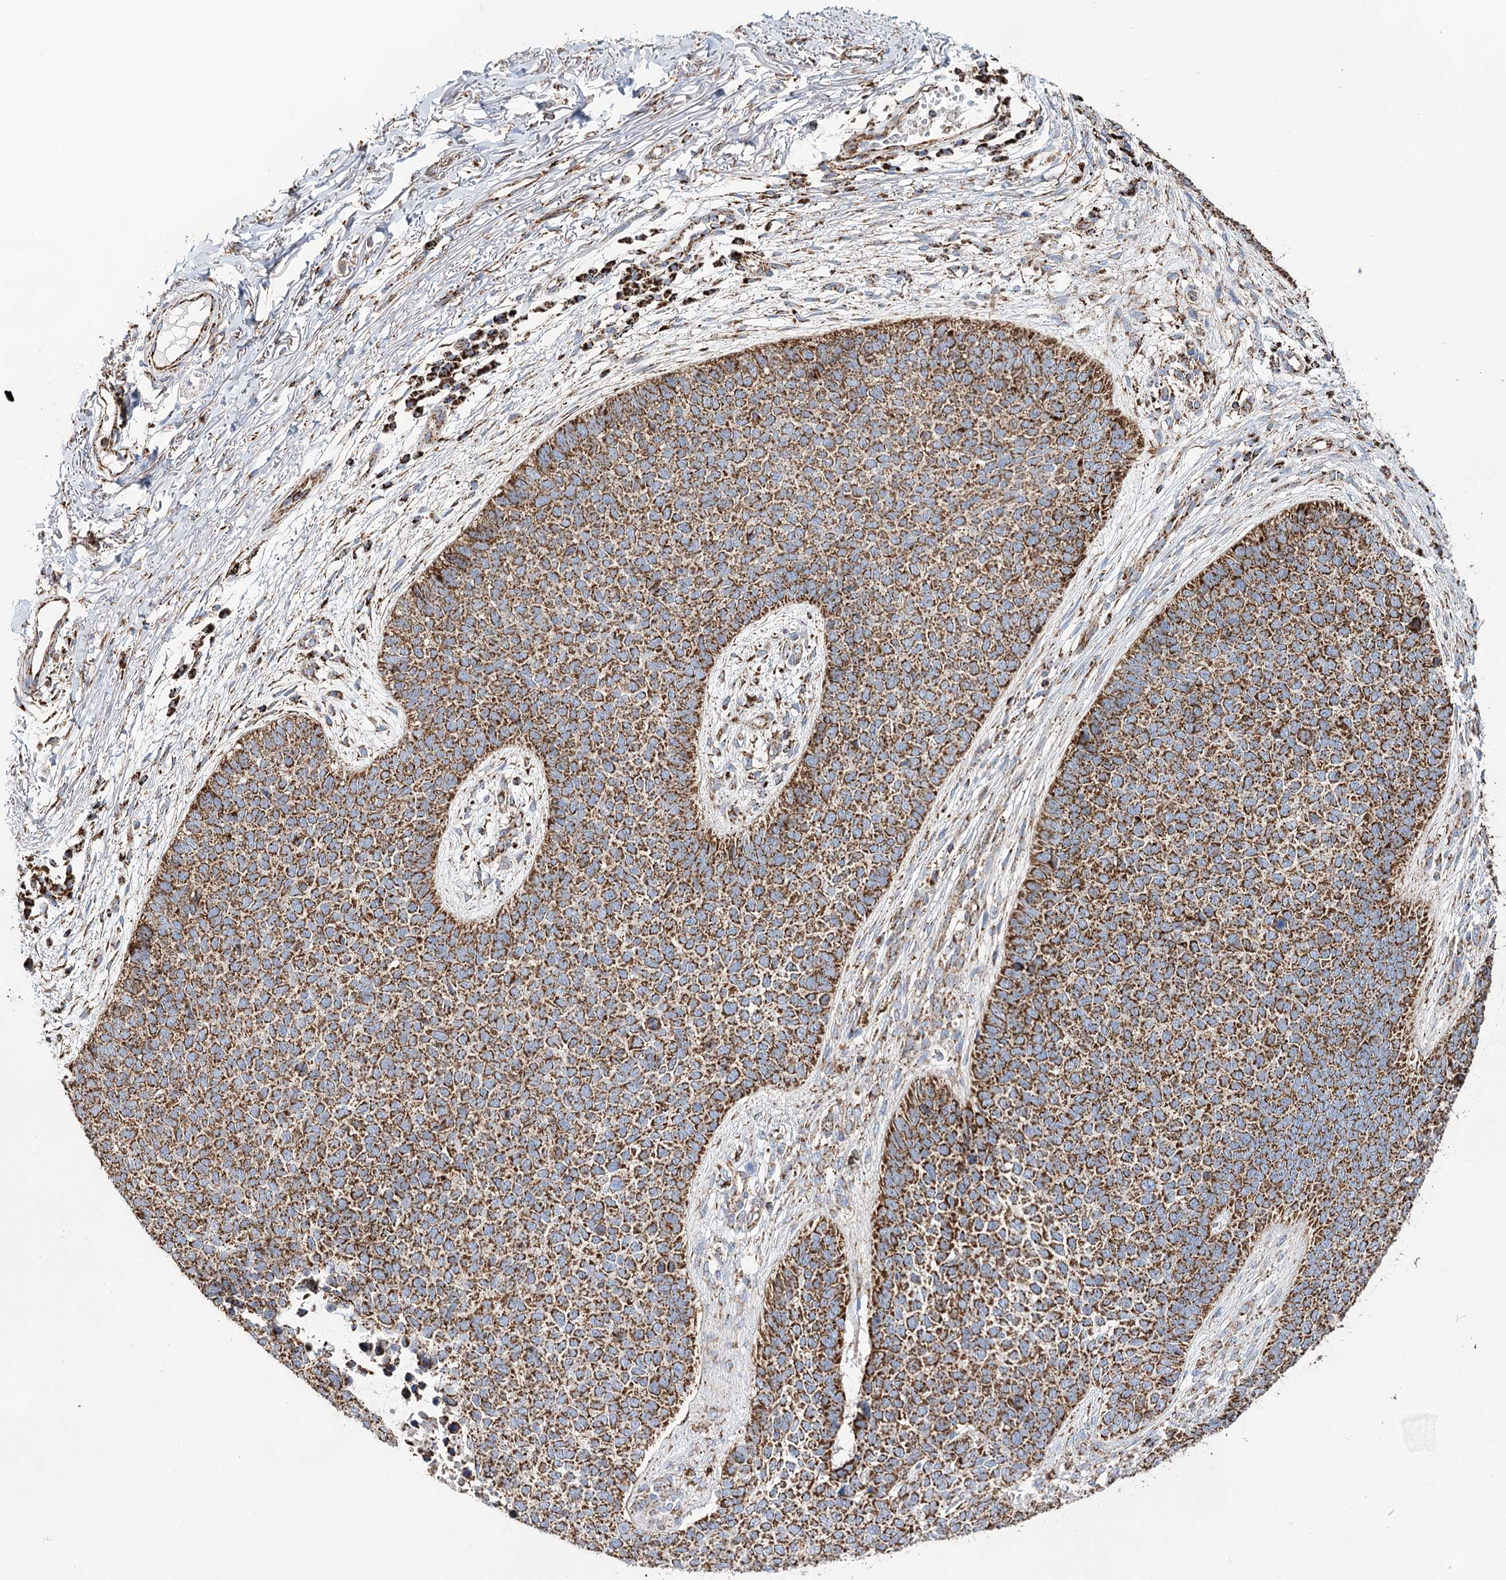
{"staining": {"intensity": "strong", "quantity": ">75%", "location": "cytoplasmic/membranous"}, "tissue": "skin cancer", "cell_type": "Tumor cells", "image_type": "cancer", "snomed": [{"axis": "morphology", "description": "Basal cell carcinoma"}, {"axis": "topography", "description": "Skin"}], "caption": "Immunohistochemistry (IHC) staining of skin cancer, which displays high levels of strong cytoplasmic/membranous staining in approximately >75% of tumor cells indicating strong cytoplasmic/membranous protein staining. The staining was performed using DAB (brown) for protein detection and nuclei were counterstained in hematoxylin (blue).", "gene": "NADK2", "patient": {"sex": "female", "age": 84}}